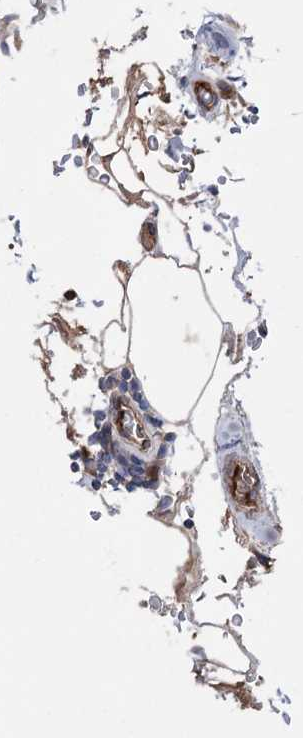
{"staining": {"intensity": "moderate", "quantity": "<25%", "location": "cytoplasmic/membranous"}, "tissue": "carcinoid", "cell_type": "Tumor cells", "image_type": "cancer", "snomed": [{"axis": "morphology", "description": "Carcinoid, malignant, NOS"}, {"axis": "topography", "description": "Pancreas"}], "caption": "This is a histology image of immunohistochemistry staining of carcinoid, which shows moderate expression in the cytoplasmic/membranous of tumor cells.", "gene": "OTUD1", "patient": {"sex": "female", "age": 54}}